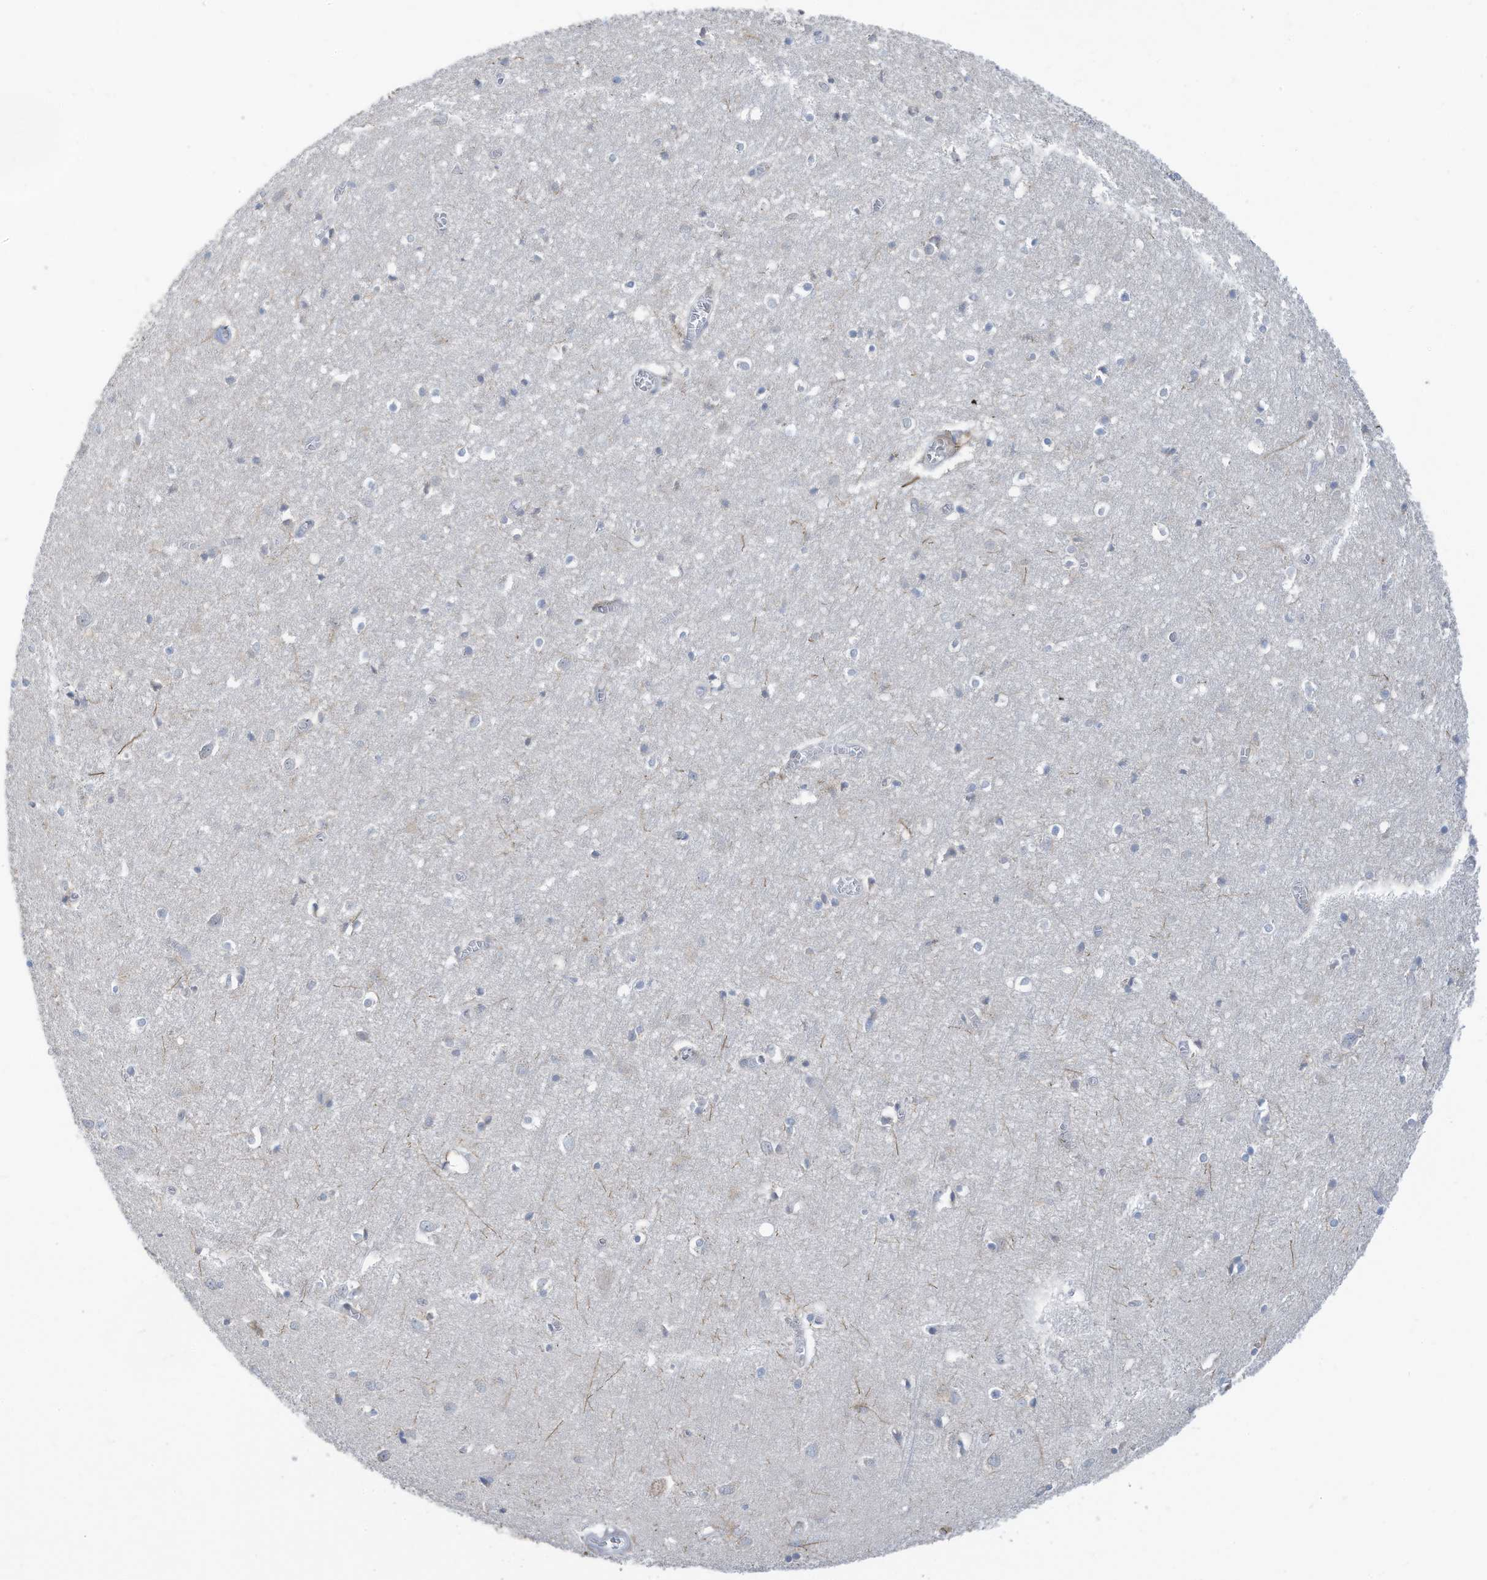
{"staining": {"intensity": "negative", "quantity": "none", "location": "none"}, "tissue": "cerebral cortex", "cell_type": "Endothelial cells", "image_type": "normal", "snomed": [{"axis": "morphology", "description": "Normal tissue, NOS"}, {"axis": "topography", "description": "Cerebral cortex"}], "caption": "The photomicrograph displays no staining of endothelial cells in normal cerebral cortex.", "gene": "SLC1A5", "patient": {"sex": "female", "age": 64}}